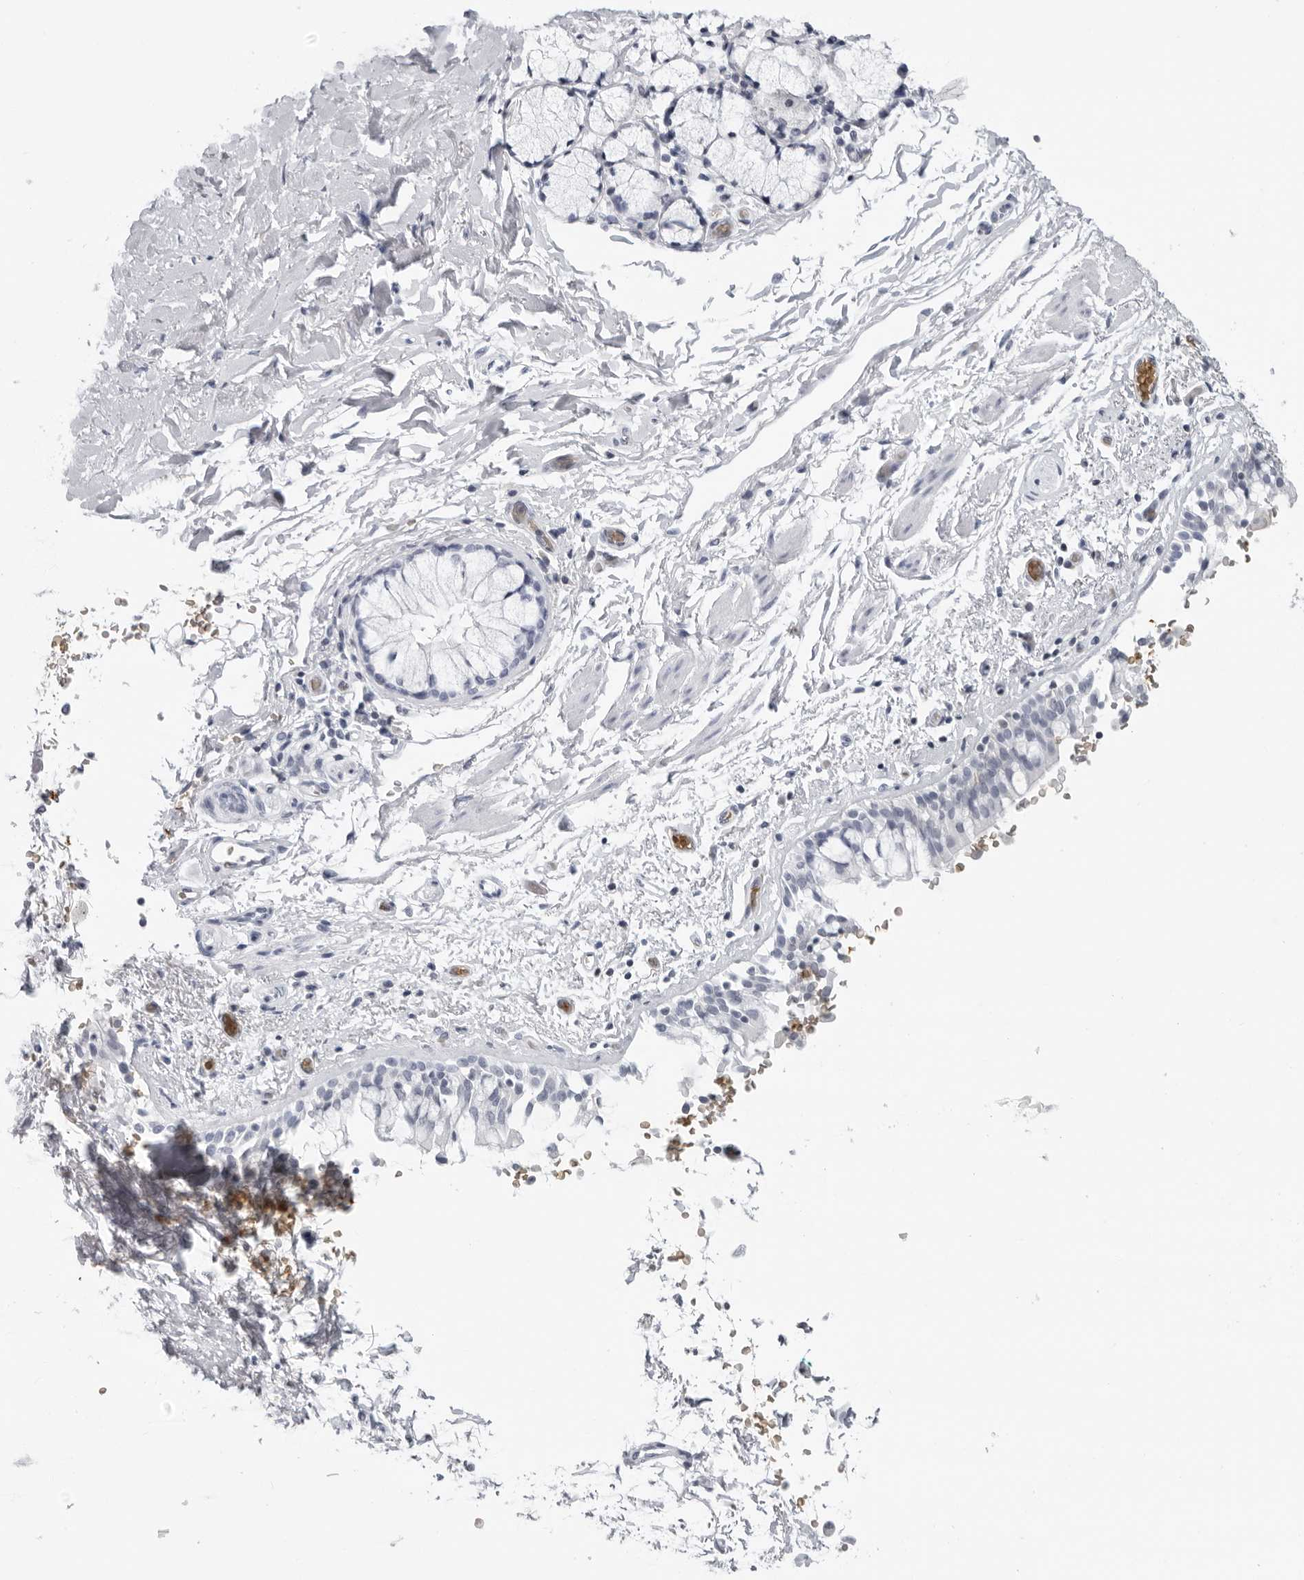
{"staining": {"intensity": "negative", "quantity": "none", "location": "none"}, "tissue": "bronchus", "cell_type": "Respiratory epithelial cells", "image_type": "normal", "snomed": [{"axis": "morphology", "description": "Normal tissue, NOS"}, {"axis": "morphology", "description": "Inflammation, NOS"}, {"axis": "topography", "description": "Cartilage tissue"}, {"axis": "topography", "description": "Bronchus"}, {"axis": "topography", "description": "Lung"}], "caption": "The micrograph shows no significant staining in respiratory epithelial cells of bronchus.", "gene": "EPB41", "patient": {"sex": "female", "age": 64}}